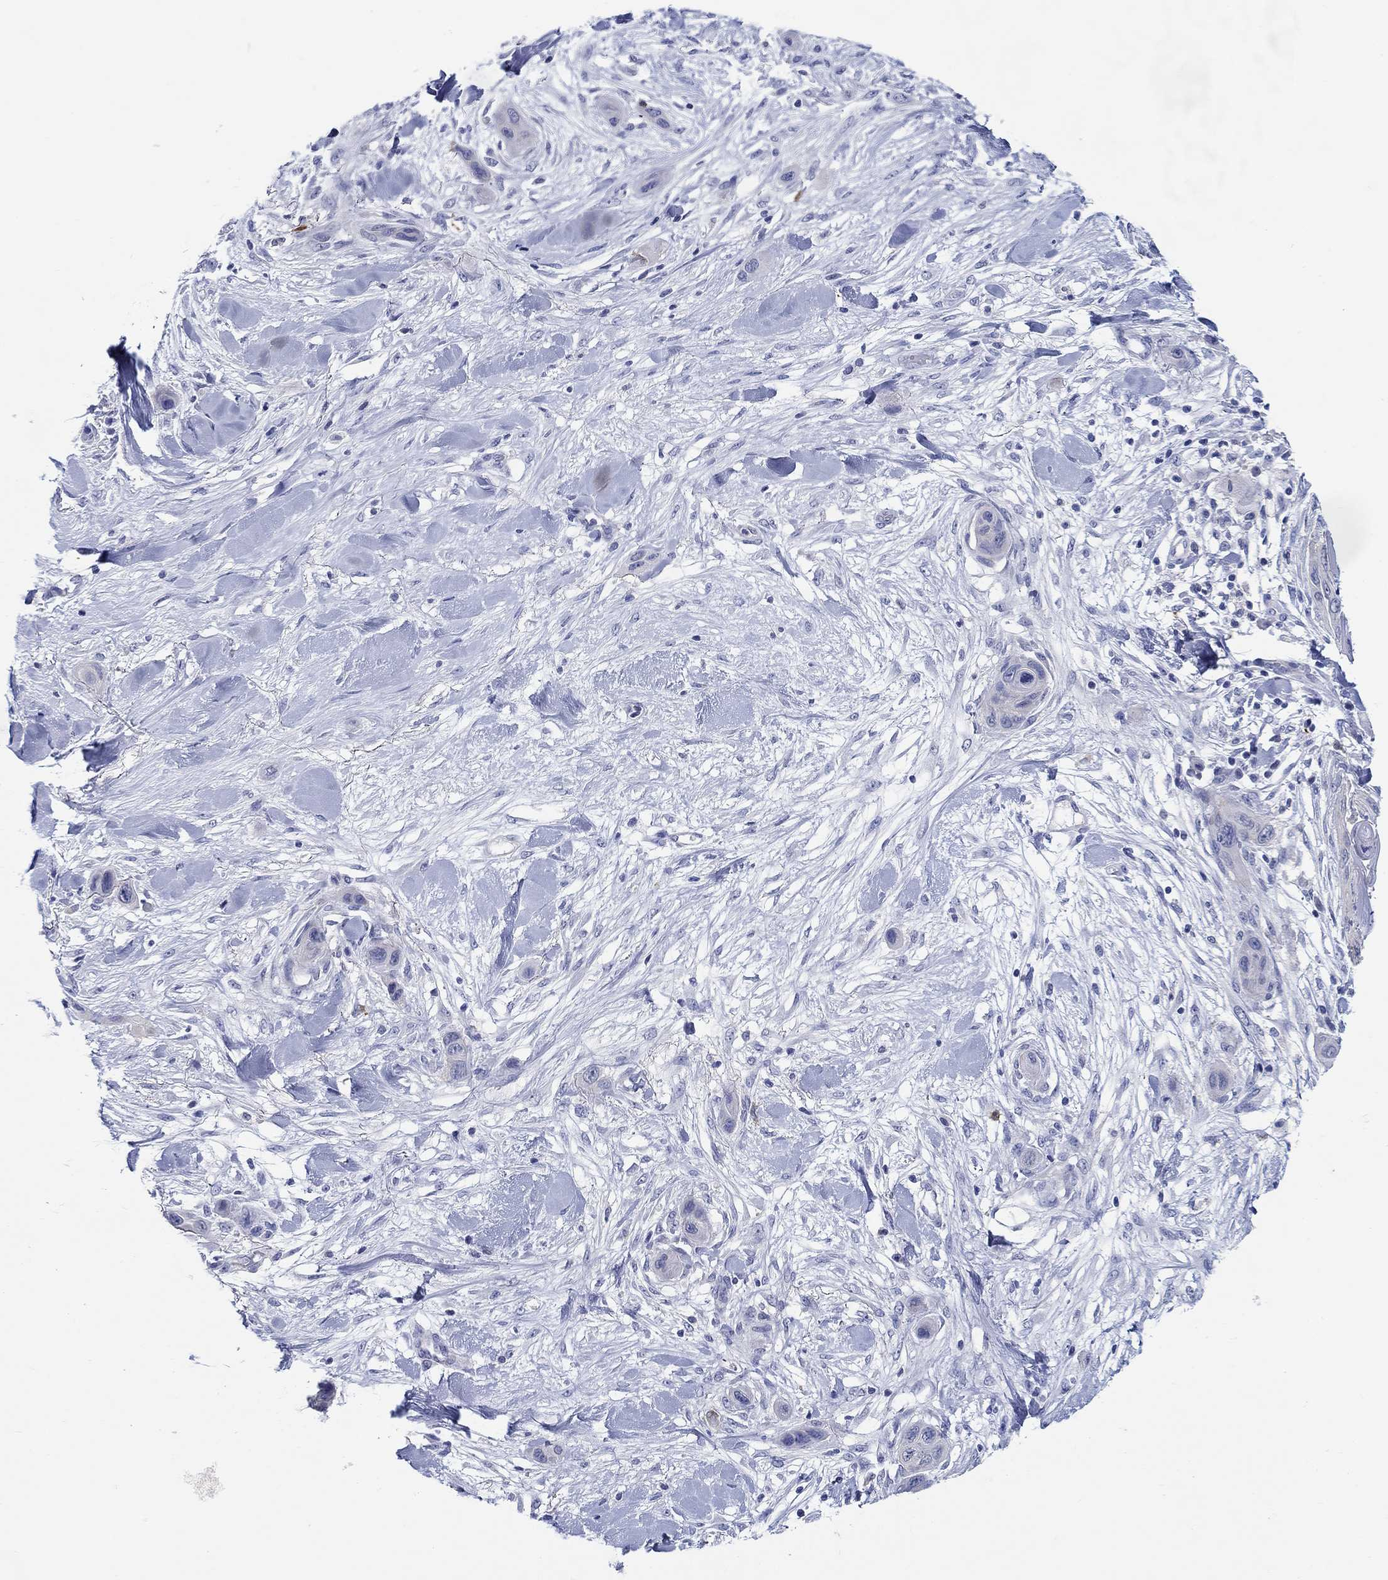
{"staining": {"intensity": "negative", "quantity": "none", "location": "none"}, "tissue": "skin cancer", "cell_type": "Tumor cells", "image_type": "cancer", "snomed": [{"axis": "morphology", "description": "Squamous cell carcinoma, NOS"}, {"axis": "topography", "description": "Skin"}], "caption": "DAB immunohistochemical staining of human skin squamous cell carcinoma exhibits no significant staining in tumor cells.", "gene": "RAP1GAP", "patient": {"sex": "male", "age": 79}}